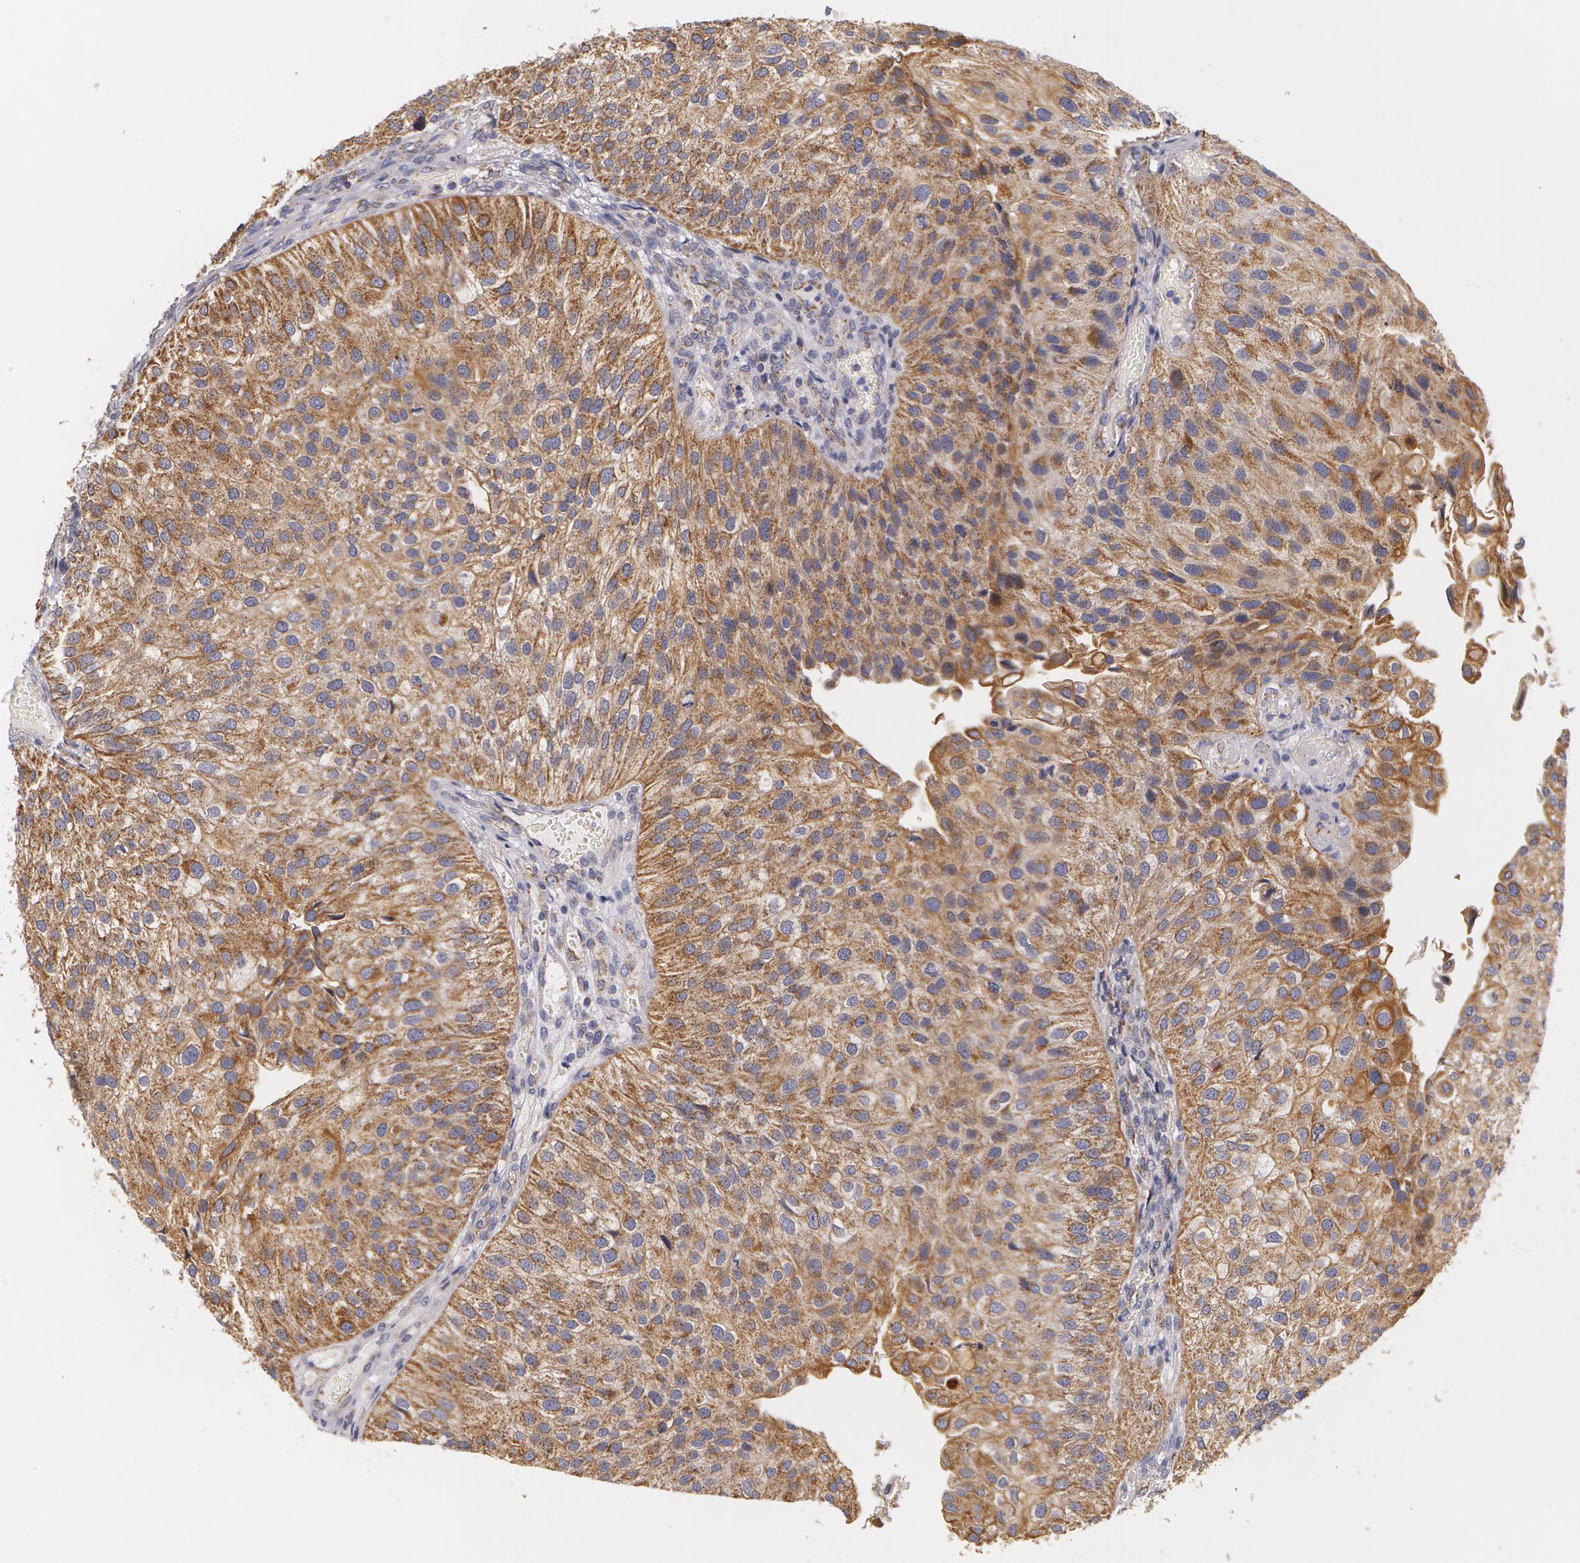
{"staining": {"intensity": "moderate", "quantity": ">75%", "location": "cytoplasmic/membranous"}, "tissue": "urothelial cancer", "cell_type": "Tumor cells", "image_type": "cancer", "snomed": [{"axis": "morphology", "description": "Urothelial carcinoma, Low grade"}, {"axis": "topography", "description": "Urinary bladder"}], "caption": "The immunohistochemical stain highlights moderate cytoplasmic/membranous staining in tumor cells of urothelial carcinoma (low-grade) tissue. The staining was performed using DAB to visualize the protein expression in brown, while the nuclei were stained in blue with hematoxylin (Magnification: 20x).", "gene": "KRT18", "patient": {"sex": "female", "age": 89}}